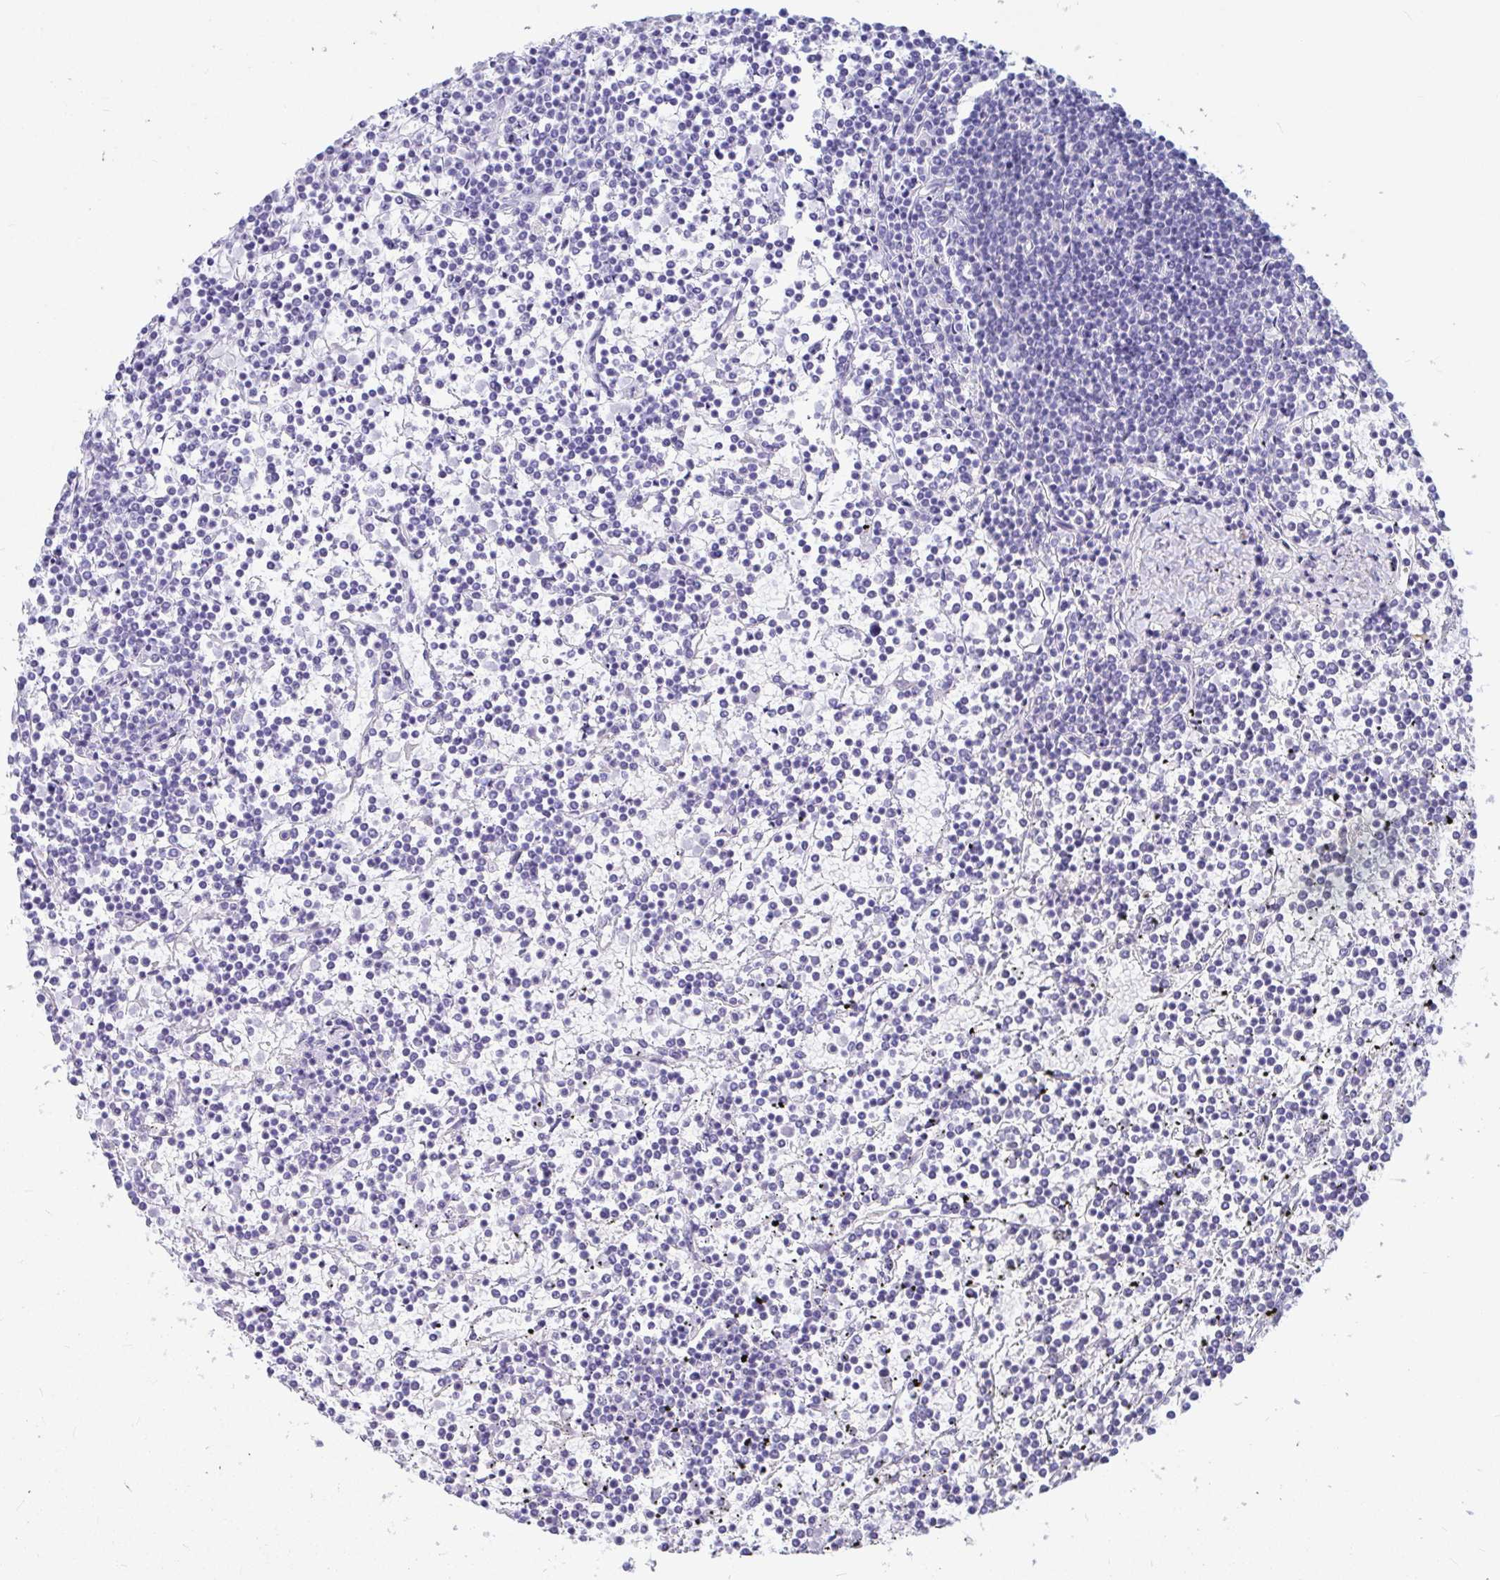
{"staining": {"intensity": "negative", "quantity": "none", "location": "none"}, "tissue": "lymphoma", "cell_type": "Tumor cells", "image_type": "cancer", "snomed": [{"axis": "morphology", "description": "Malignant lymphoma, non-Hodgkin's type, Low grade"}, {"axis": "topography", "description": "Spleen"}], "caption": "High power microscopy photomicrograph of an immunohistochemistry image of malignant lymphoma, non-Hodgkin's type (low-grade), revealing no significant staining in tumor cells.", "gene": "OR5J2", "patient": {"sex": "female", "age": 19}}